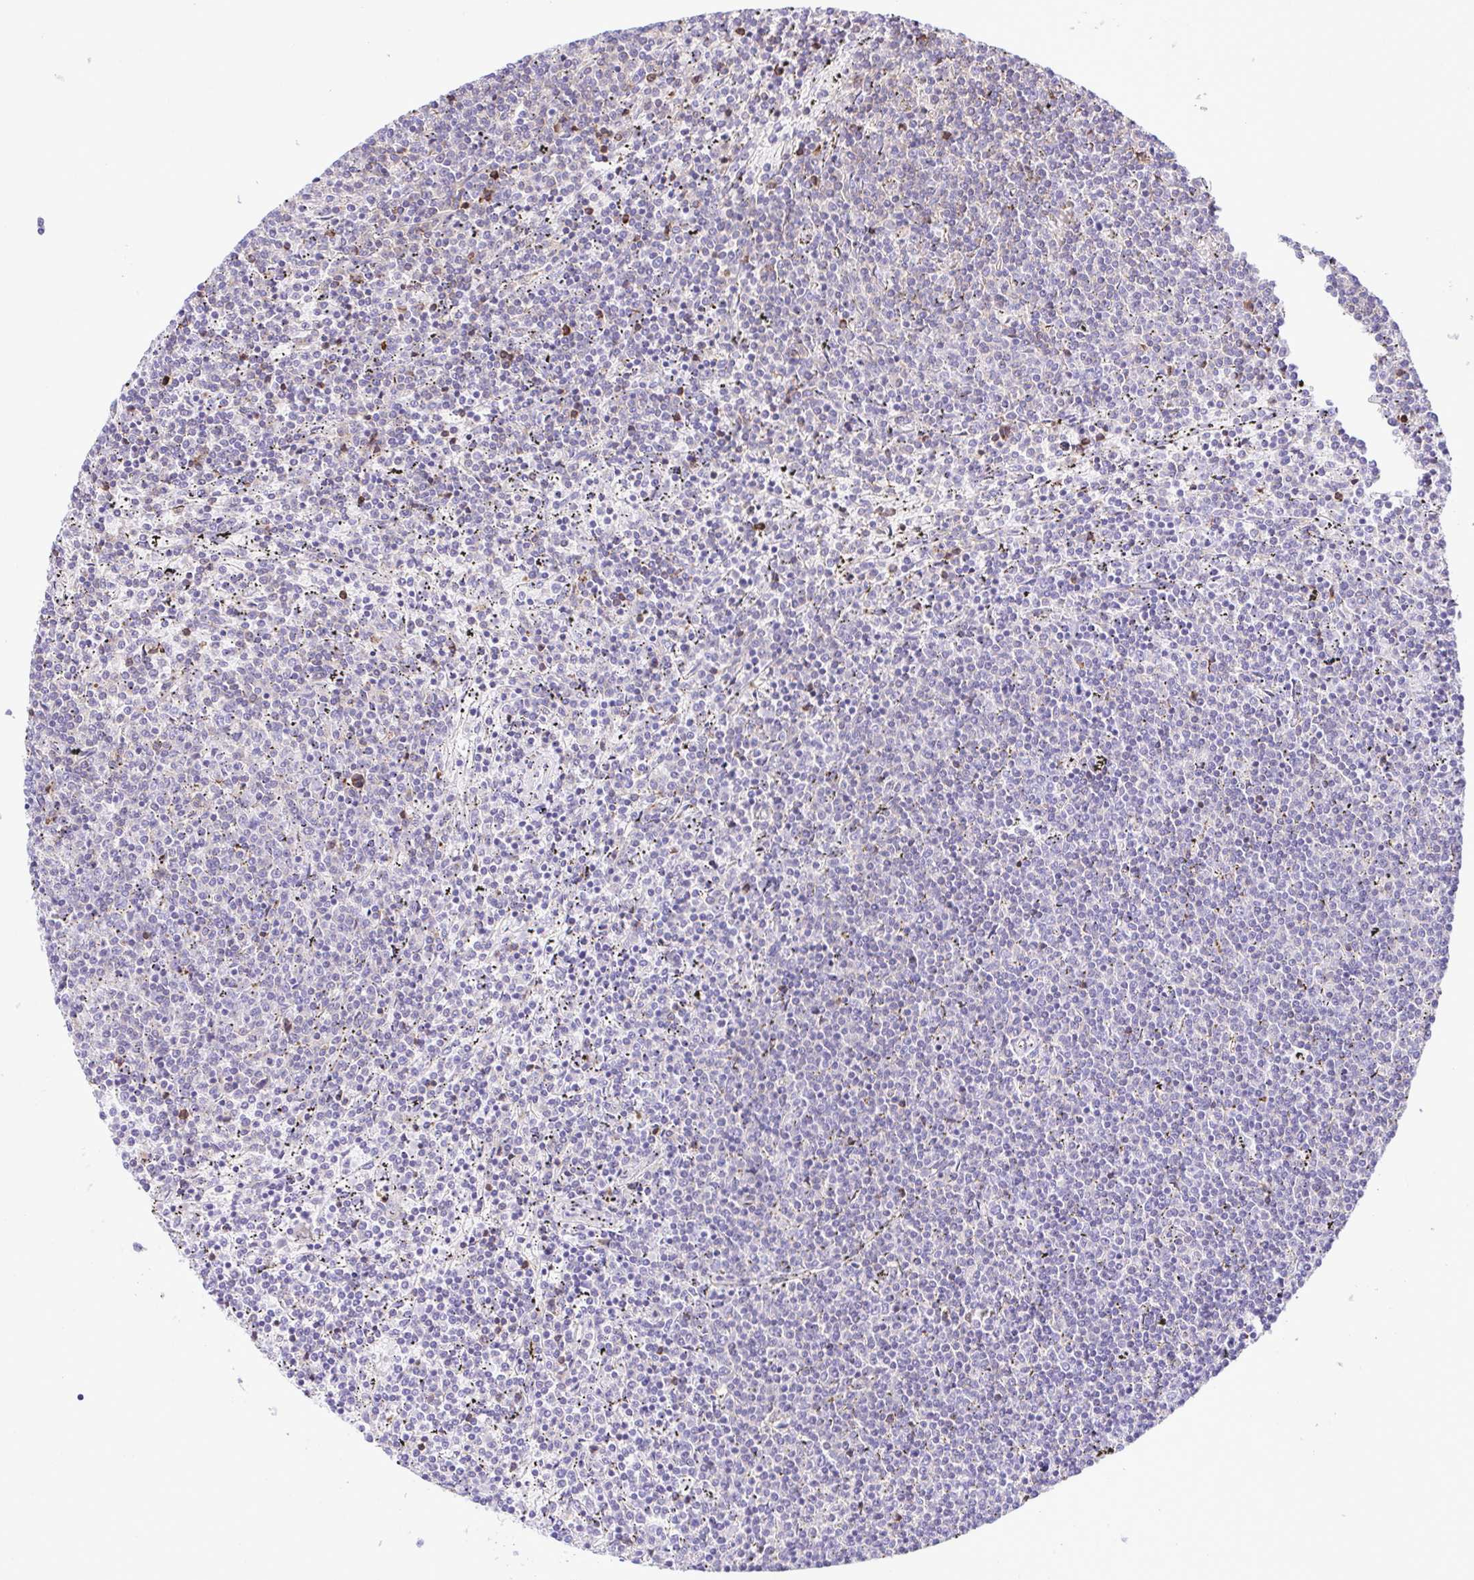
{"staining": {"intensity": "negative", "quantity": "none", "location": "none"}, "tissue": "lymphoma", "cell_type": "Tumor cells", "image_type": "cancer", "snomed": [{"axis": "morphology", "description": "Malignant lymphoma, non-Hodgkin's type, Low grade"}, {"axis": "topography", "description": "Spleen"}], "caption": "Immunohistochemistry photomicrograph of neoplastic tissue: lymphoma stained with DAB reveals no significant protein expression in tumor cells.", "gene": "FLT1", "patient": {"sex": "female", "age": 50}}